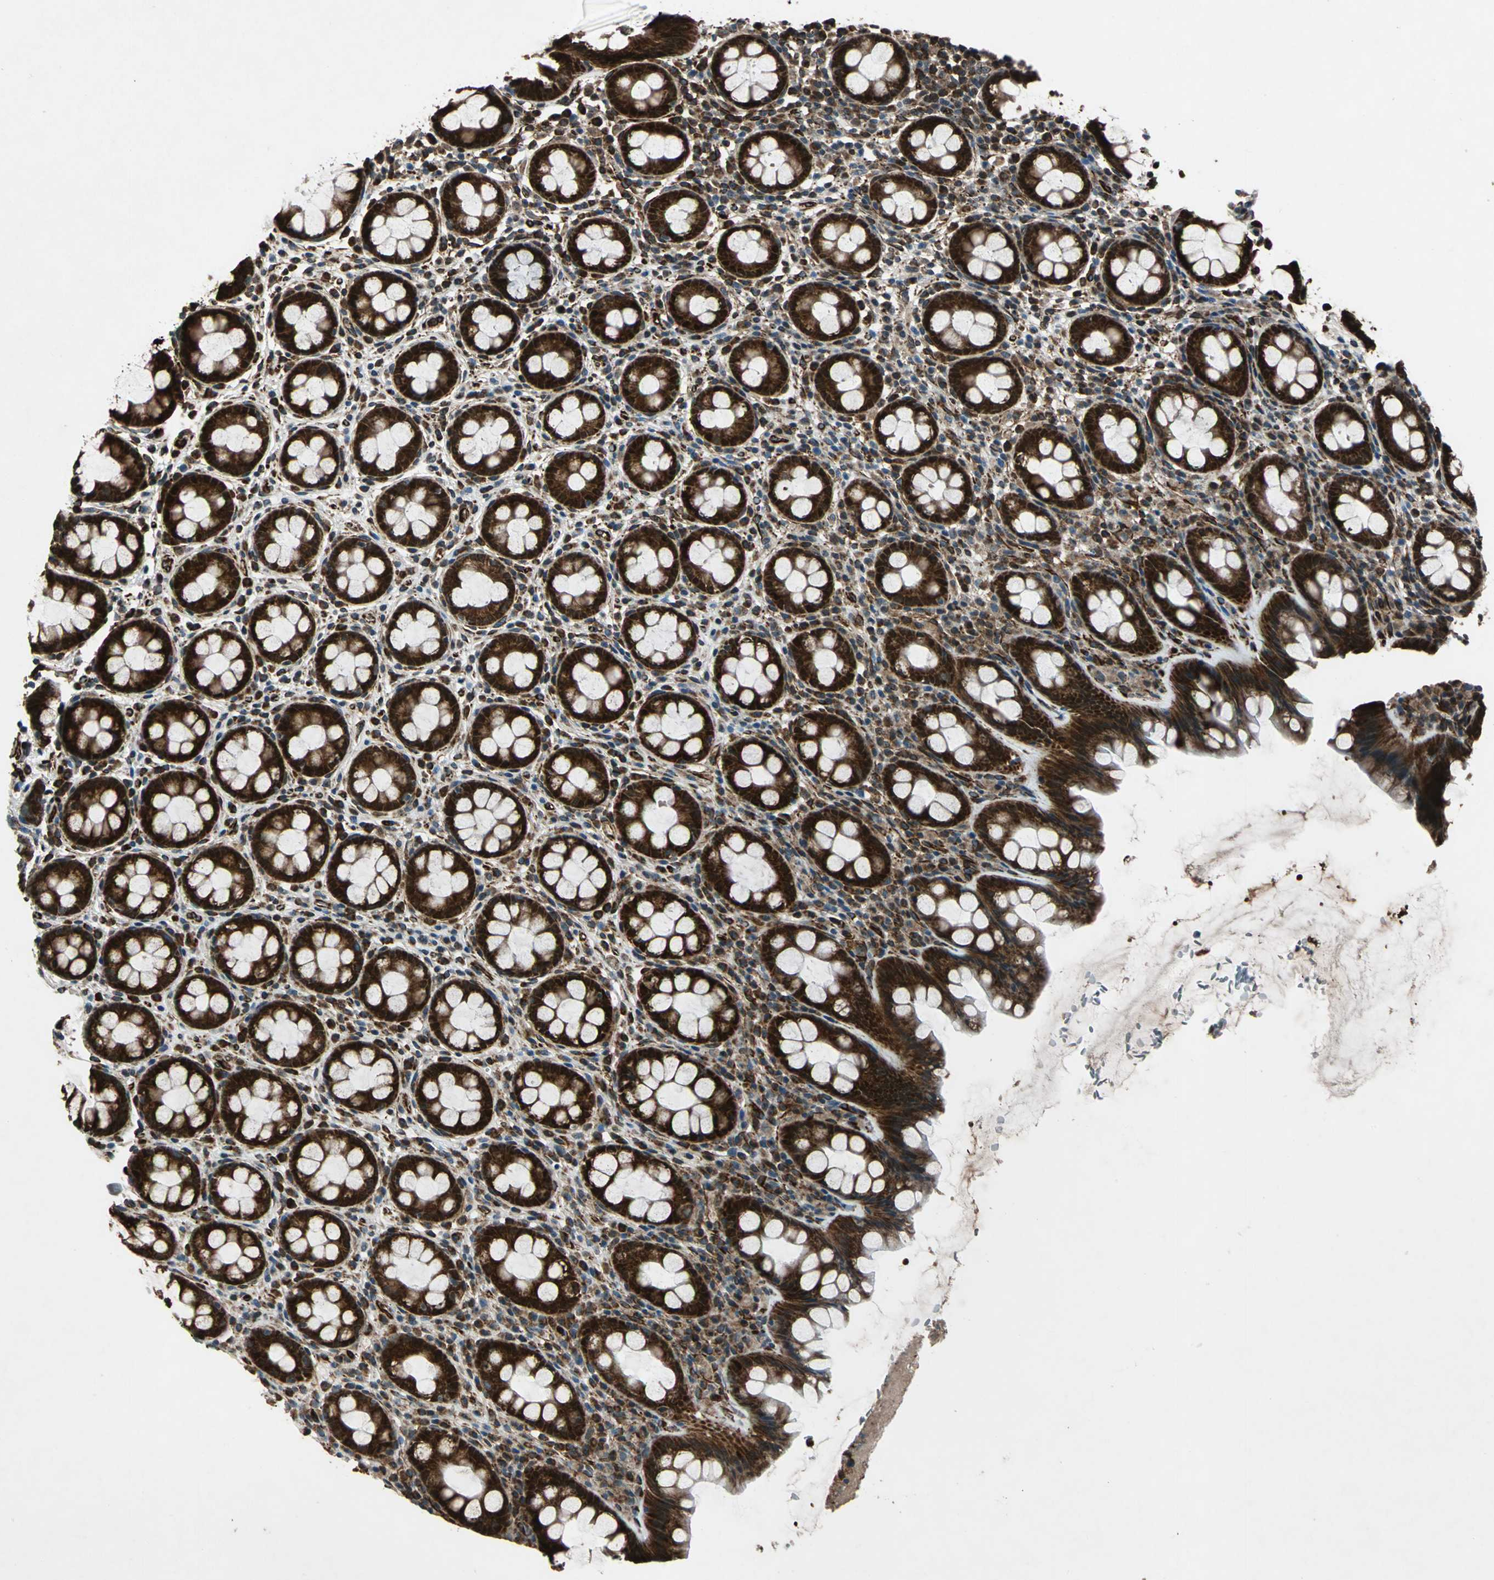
{"staining": {"intensity": "strong", "quantity": ">75%", "location": "cytoplasmic/membranous,nuclear"}, "tissue": "rectum", "cell_type": "Glandular cells", "image_type": "normal", "snomed": [{"axis": "morphology", "description": "Normal tissue, NOS"}, {"axis": "topography", "description": "Rectum"}], "caption": "The photomicrograph shows immunohistochemical staining of unremarkable rectum. There is strong cytoplasmic/membranous,nuclear staining is appreciated in approximately >75% of glandular cells. The protein of interest is shown in brown color, while the nuclei are stained blue.", "gene": "EXD2", "patient": {"sex": "male", "age": 92}}